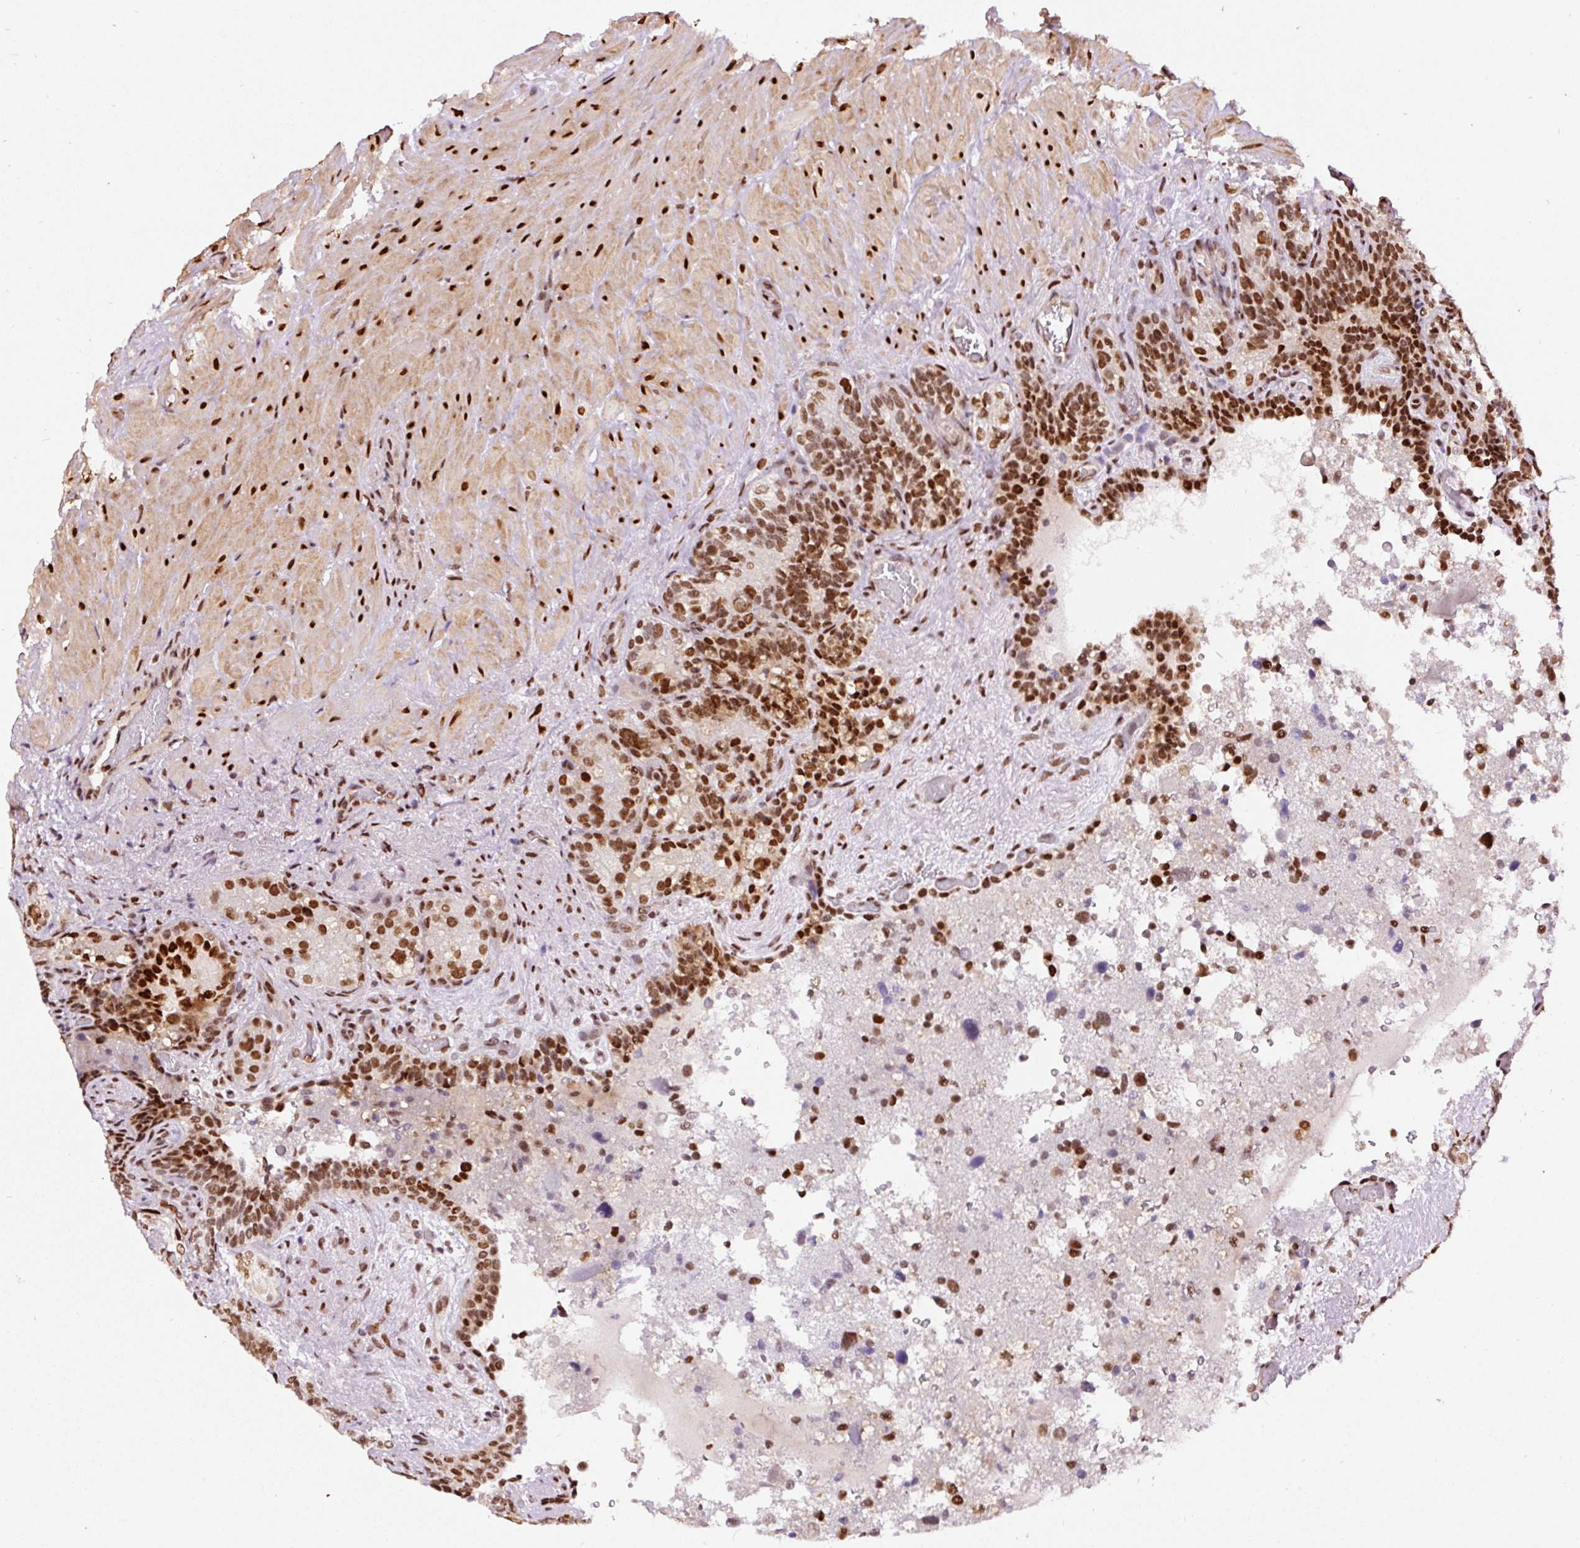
{"staining": {"intensity": "strong", "quantity": ">75%", "location": "nuclear"}, "tissue": "seminal vesicle", "cell_type": "Glandular cells", "image_type": "normal", "snomed": [{"axis": "morphology", "description": "Normal tissue, NOS"}, {"axis": "topography", "description": "Seminal veicle"}], "caption": "Seminal vesicle stained with DAB (3,3'-diaminobenzidine) immunohistochemistry (IHC) displays high levels of strong nuclear expression in approximately >75% of glandular cells.", "gene": "HNRNPC", "patient": {"sex": "male", "age": 69}}